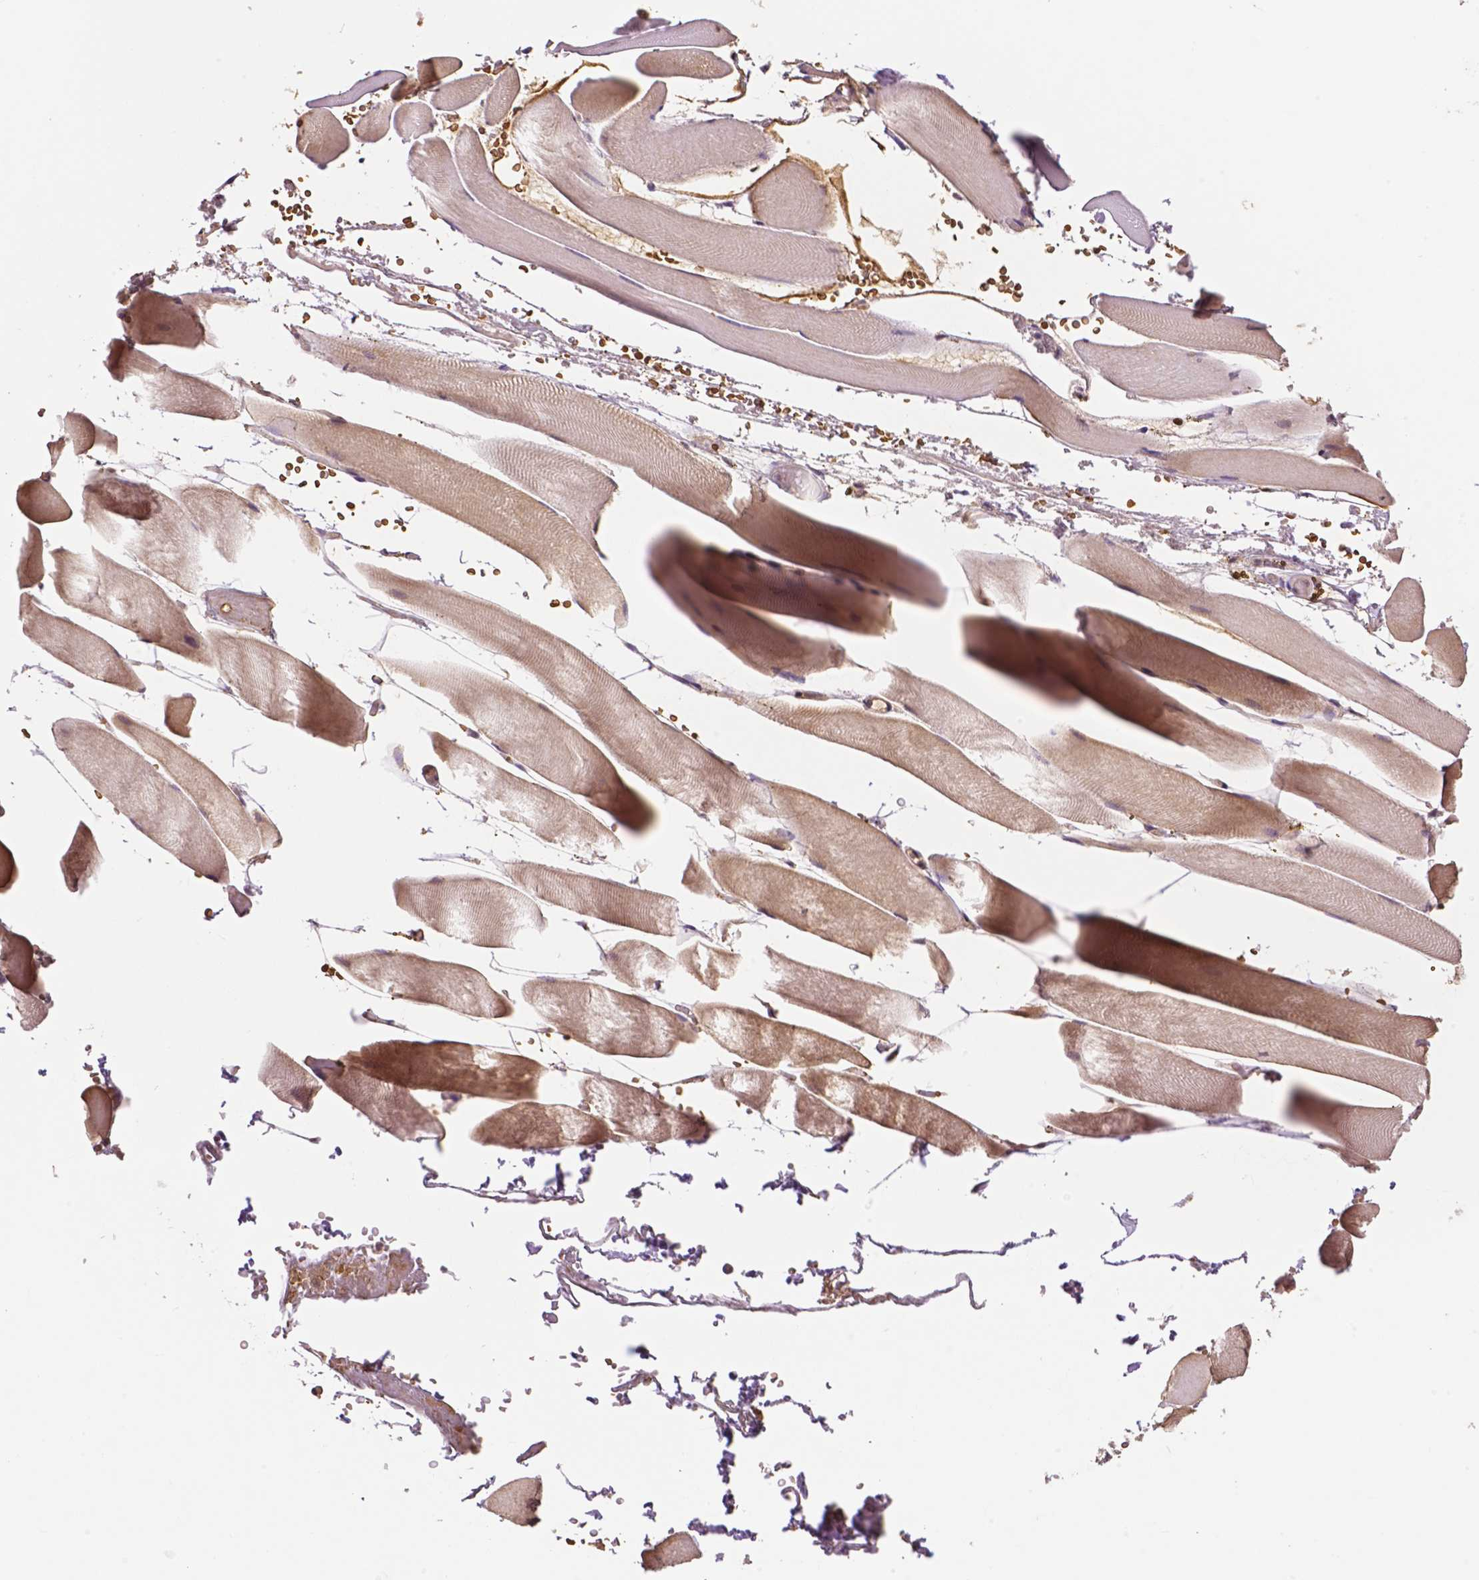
{"staining": {"intensity": "negative", "quantity": "none", "location": "none"}, "tissue": "skeletal muscle", "cell_type": "Myocytes", "image_type": "normal", "snomed": [{"axis": "morphology", "description": "Normal tissue, NOS"}, {"axis": "topography", "description": "Skeletal muscle"}], "caption": "Immunohistochemical staining of unremarkable human skeletal muscle demonstrates no significant staining in myocytes. (DAB (3,3'-diaminobenzidine) immunohistochemistry (IHC) visualized using brightfield microscopy, high magnification).", "gene": "YAP1", "patient": {"sex": "female", "age": 37}}